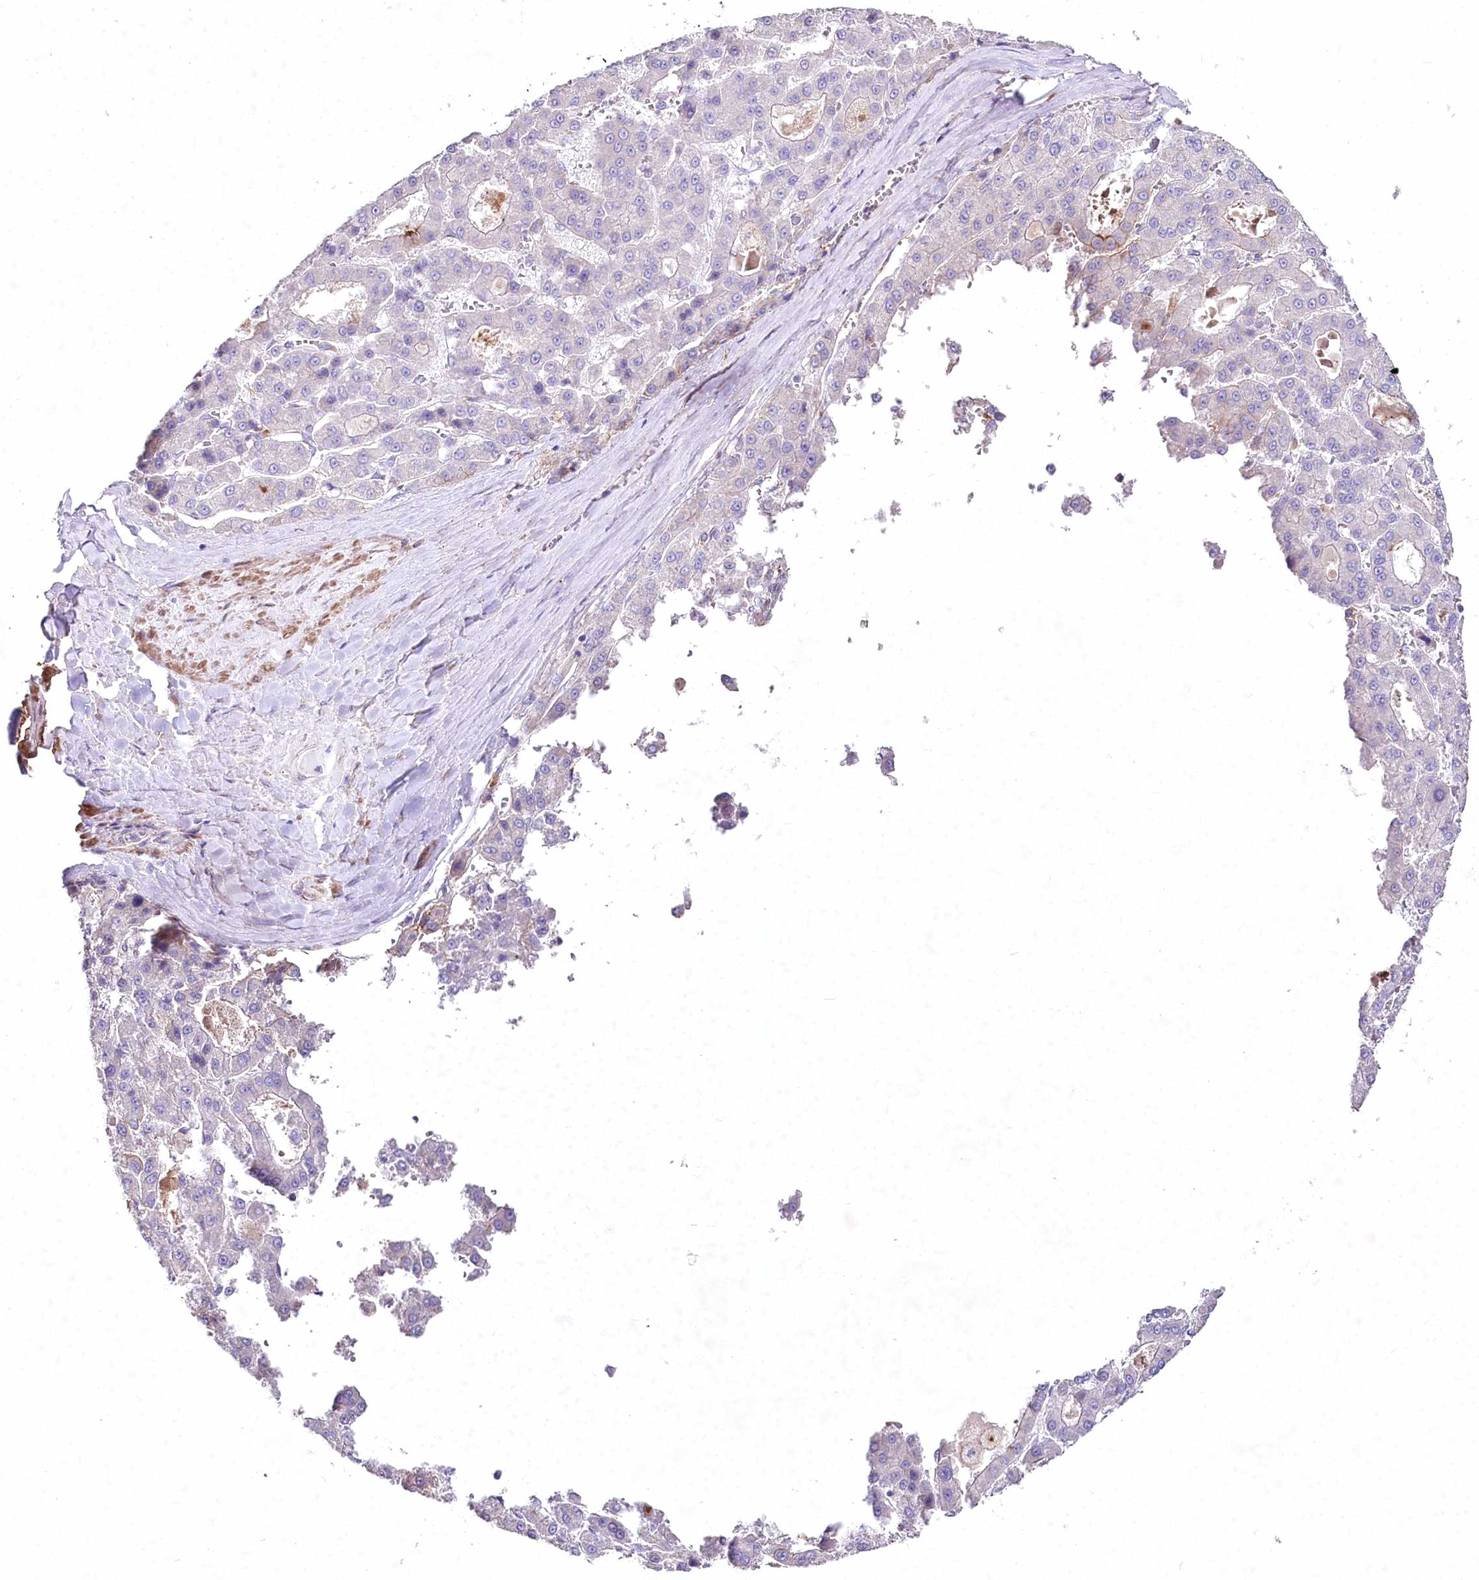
{"staining": {"intensity": "negative", "quantity": "none", "location": "none"}, "tissue": "liver cancer", "cell_type": "Tumor cells", "image_type": "cancer", "snomed": [{"axis": "morphology", "description": "Carcinoma, Hepatocellular, NOS"}, {"axis": "topography", "description": "Liver"}], "caption": "High power microscopy image of an immunohistochemistry micrograph of liver cancer, revealing no significant positivity in tumor cells.", "gene": "STX6", "patient": {"sex": "male", "age": 70}}